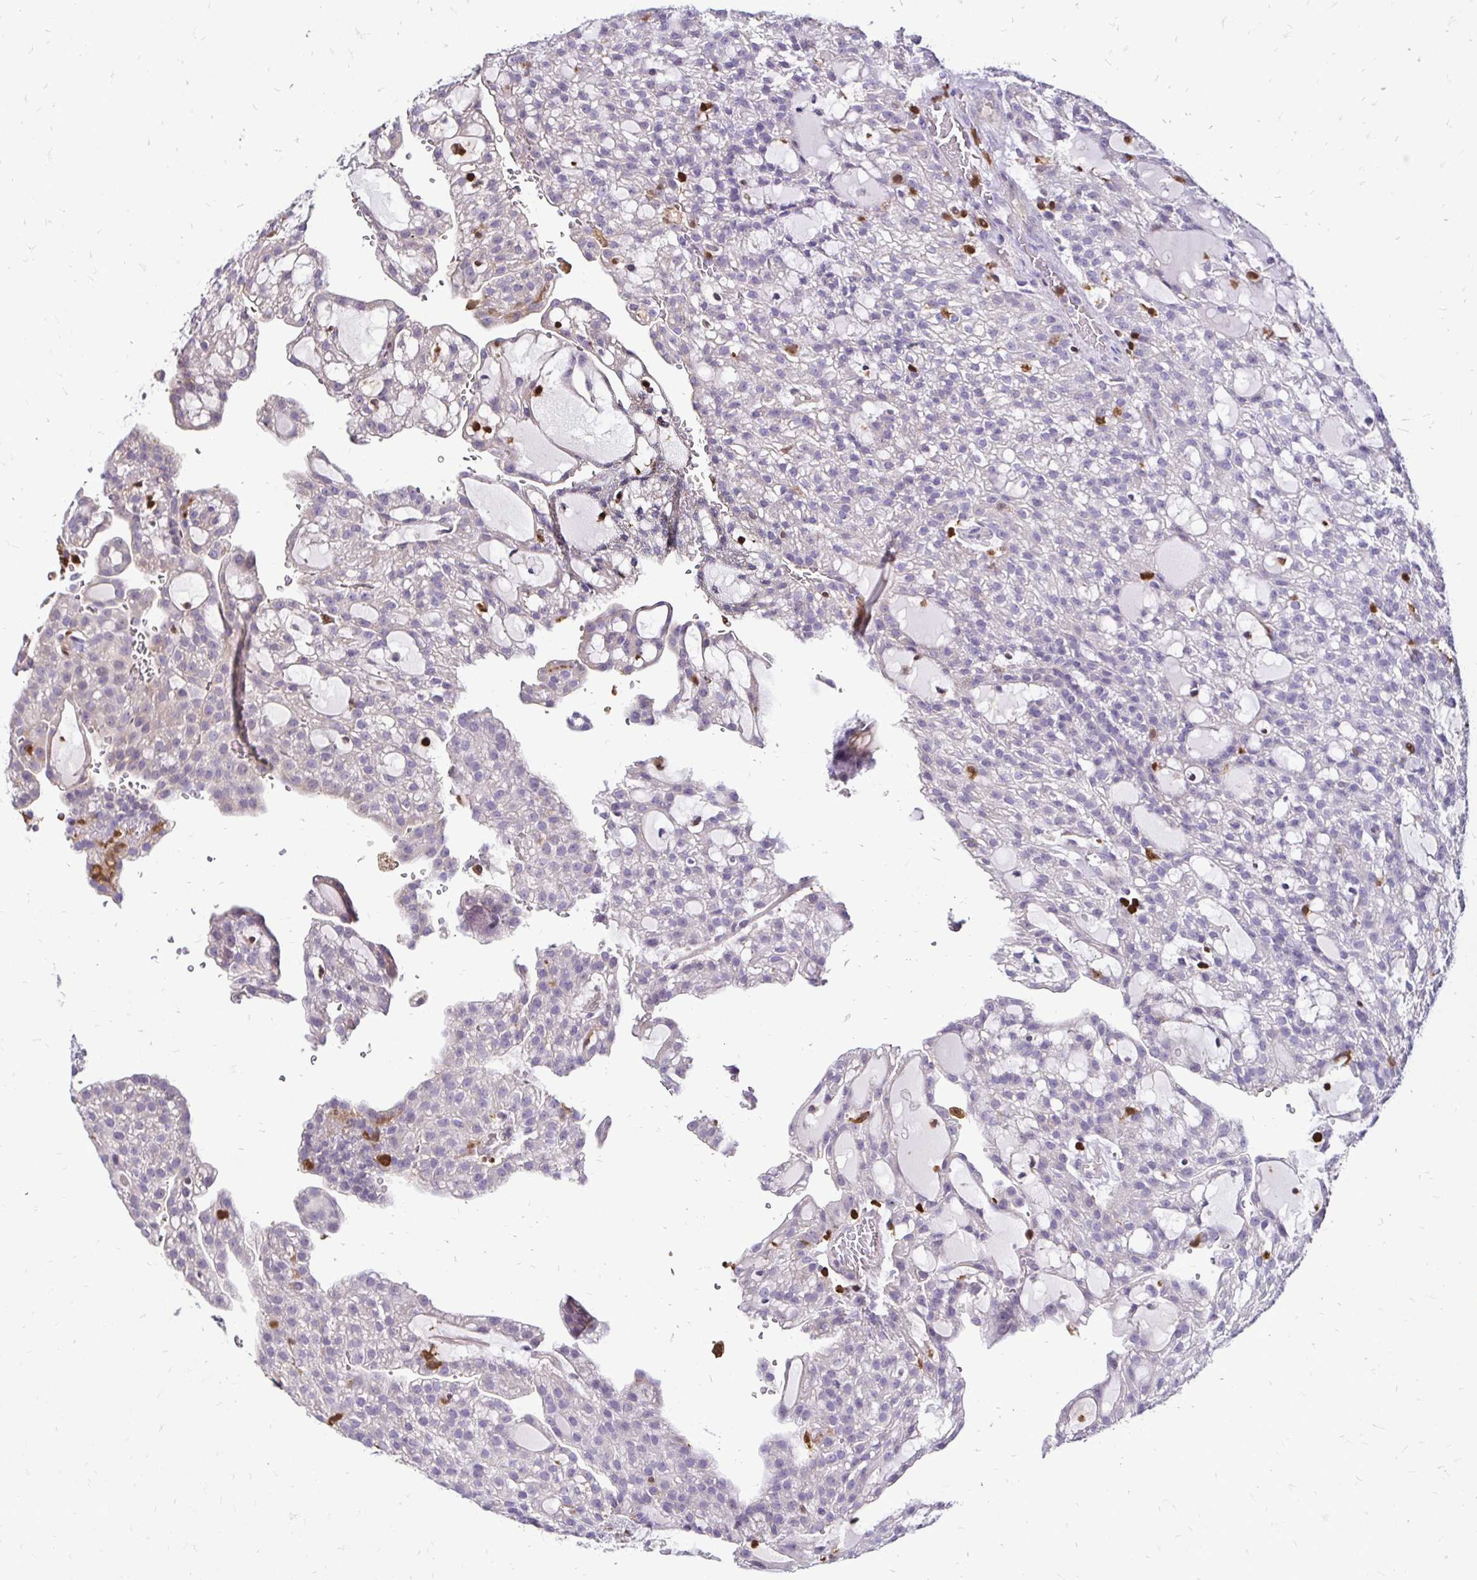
{"staining": {"intensity": "negative", "quantity": "none", "location": "none"}, "tissue": "renal cancer", "cell_type": "Tumor cells", "image_type": "cancer", "snomed": [{"axis": "morphology", "description": "Adenocarcinoma, NOS"}, {"axis": "topography", "description": "Kidney"}], "caption": "IHC of human adenocarcinoma (renal) shows no expression in tumor cells.", "gene": "ZFP1", "patient": {"sex": "male", "age": 63}}